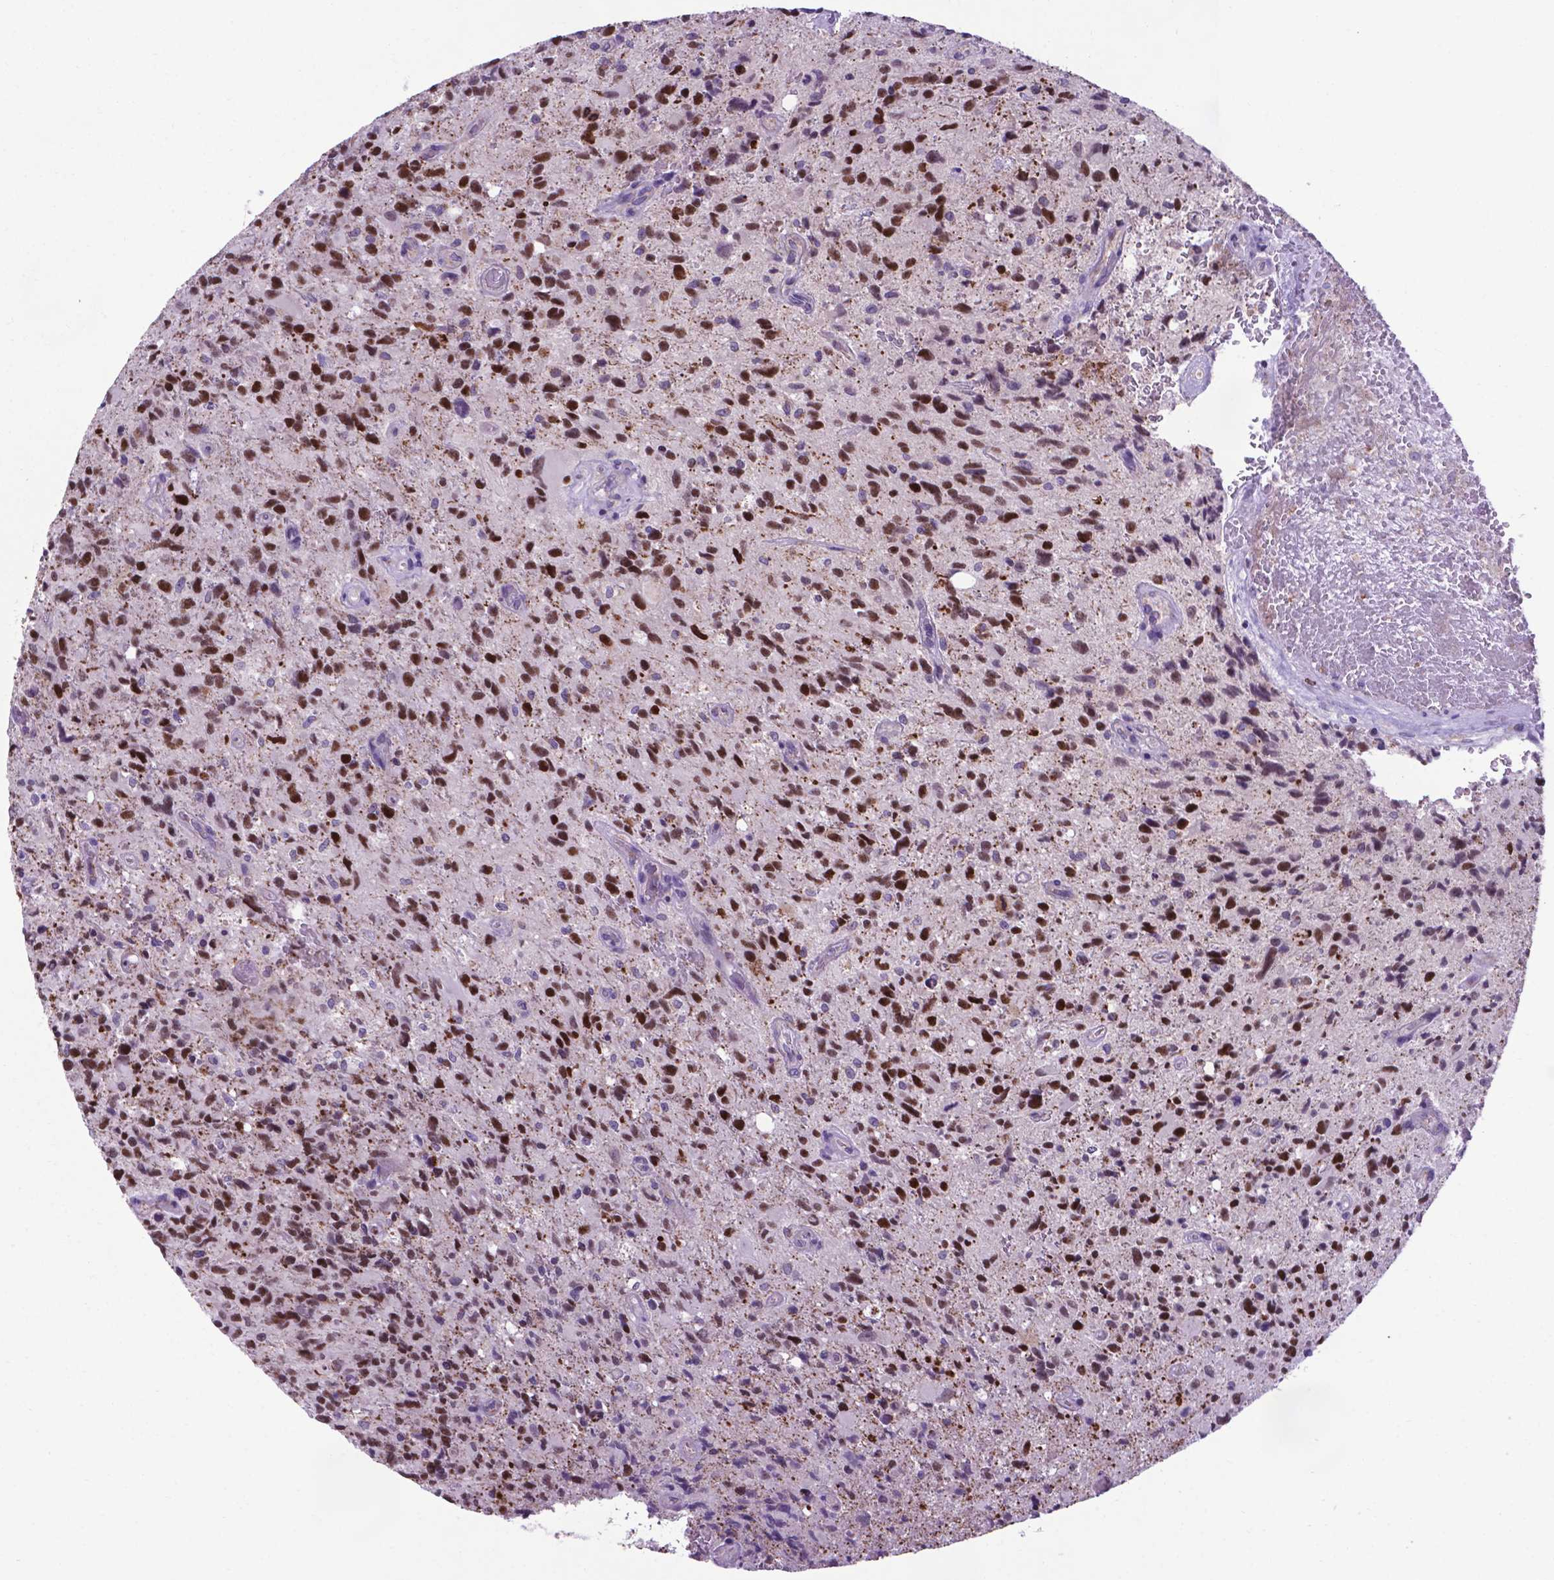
{"staining": {"intensity": "strong", "quantity": ">75%", "location": "nuclear"}, "tissue": "glioma", "cell_type": "Tumor cells", "image_type": "cancer", "snomed": [{"axis": "morphology", "description": "Glioma, malignant, High grade"}, {"axis": "topography", "description": "Brain"}], "caption": "The photomicrograph demonstrates immunohistochemical staining of malignant glioma (high-grade). There is strong nuclear expression is identified in approximately >75% of tumor cells.", "gene": "POU3F3", "patient": {"sex": "male", "age": 63}}